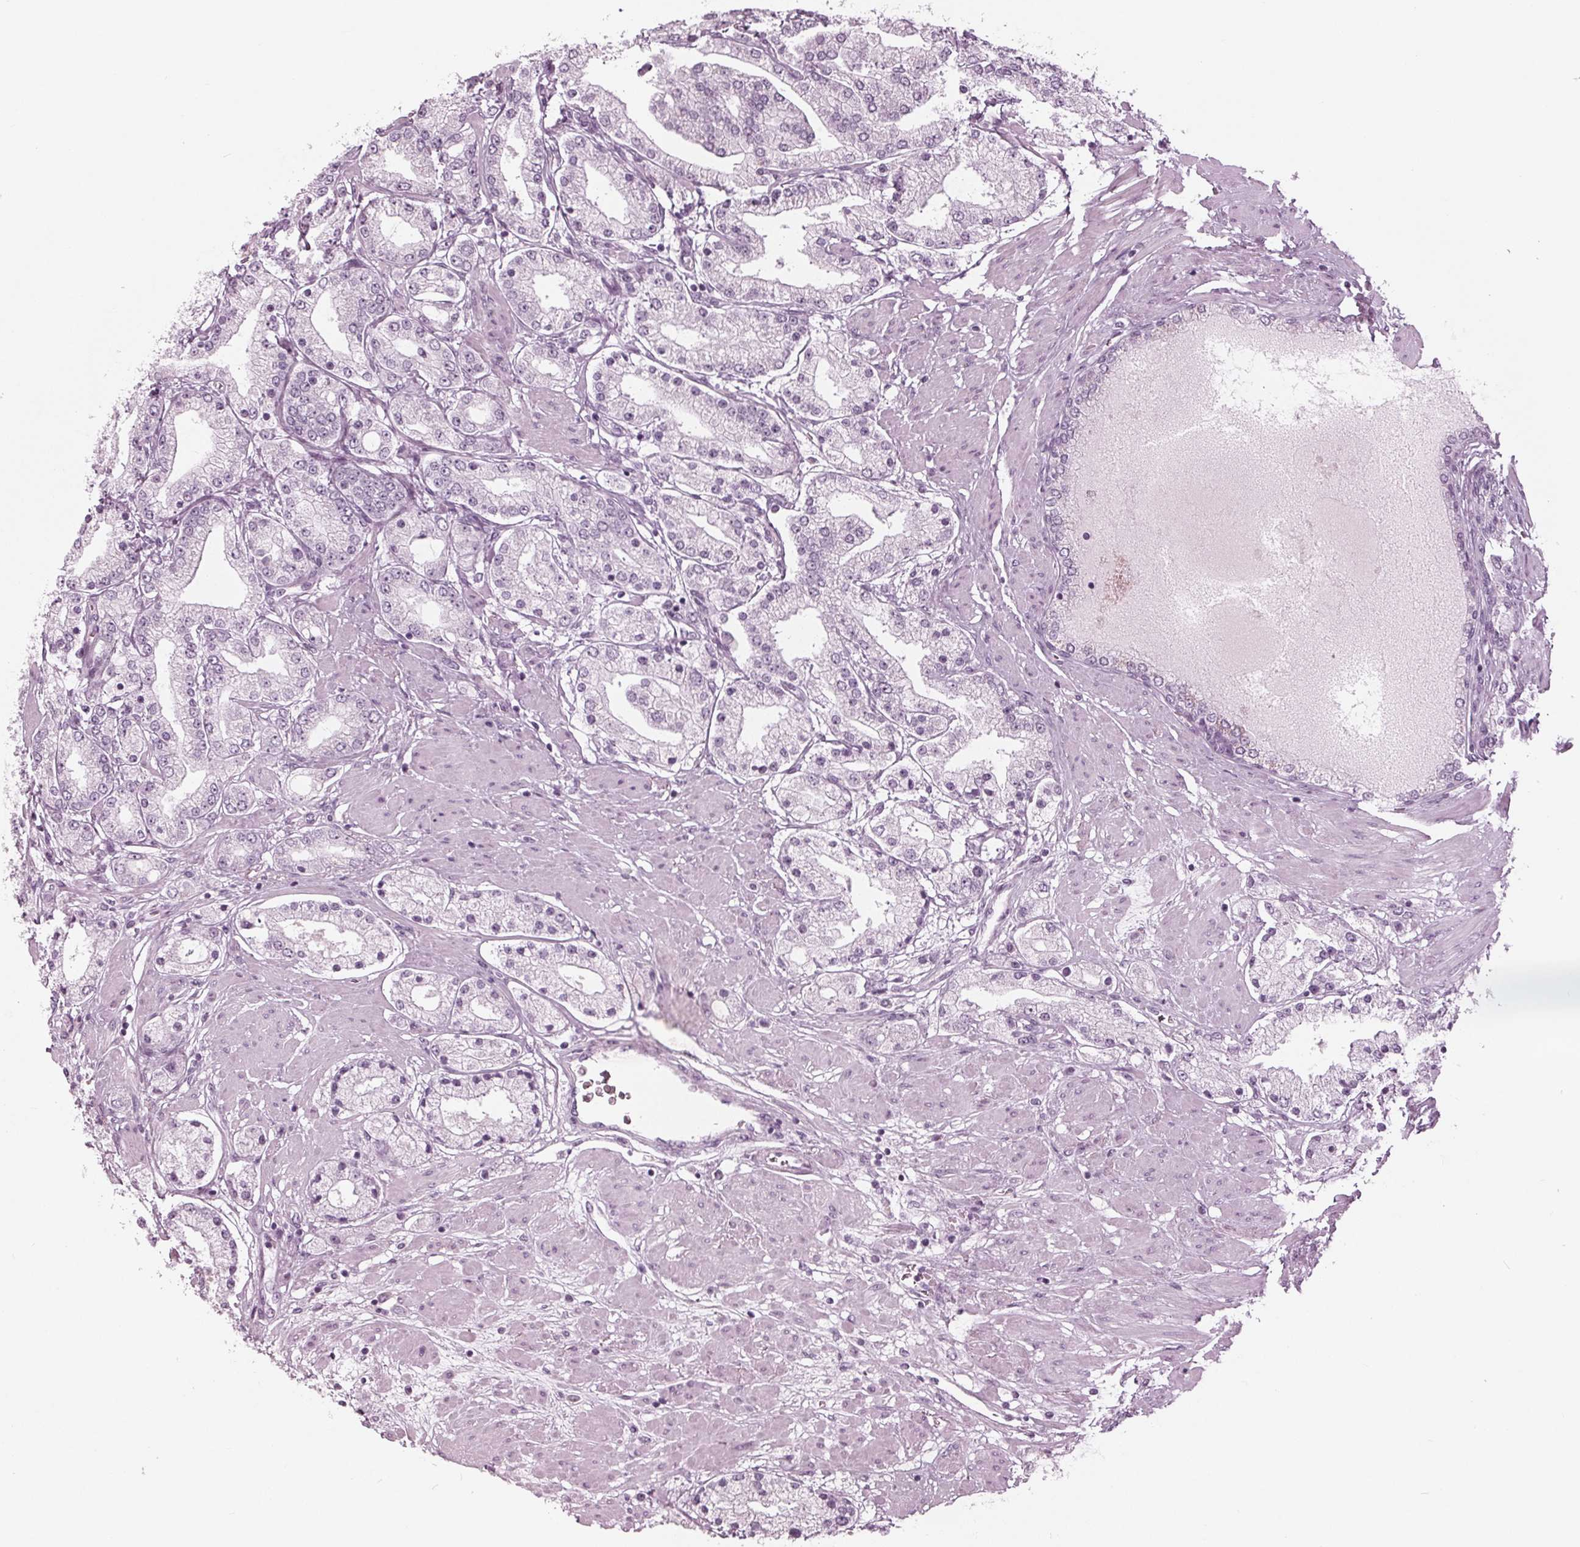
{"staining": {"intensity": "negative", "quantity": "none", "location": "none"}, "tissue": "prostate cancer", "cell_type": "Tumor cells", "image_type": "cancer", "snomed": [{"axis": "morphology", "description": "Adenocarcinoma, High grade"}, {"axis": "topography", "description": "Prostate"}], "caption": "This is an IHC photomicrograph of human prostate cancer (adenocarcinoma (high-grade)). There is no staining in tumor cells.", "gene": "KRT28", "patient": {"sex": "male", "age": 67}}